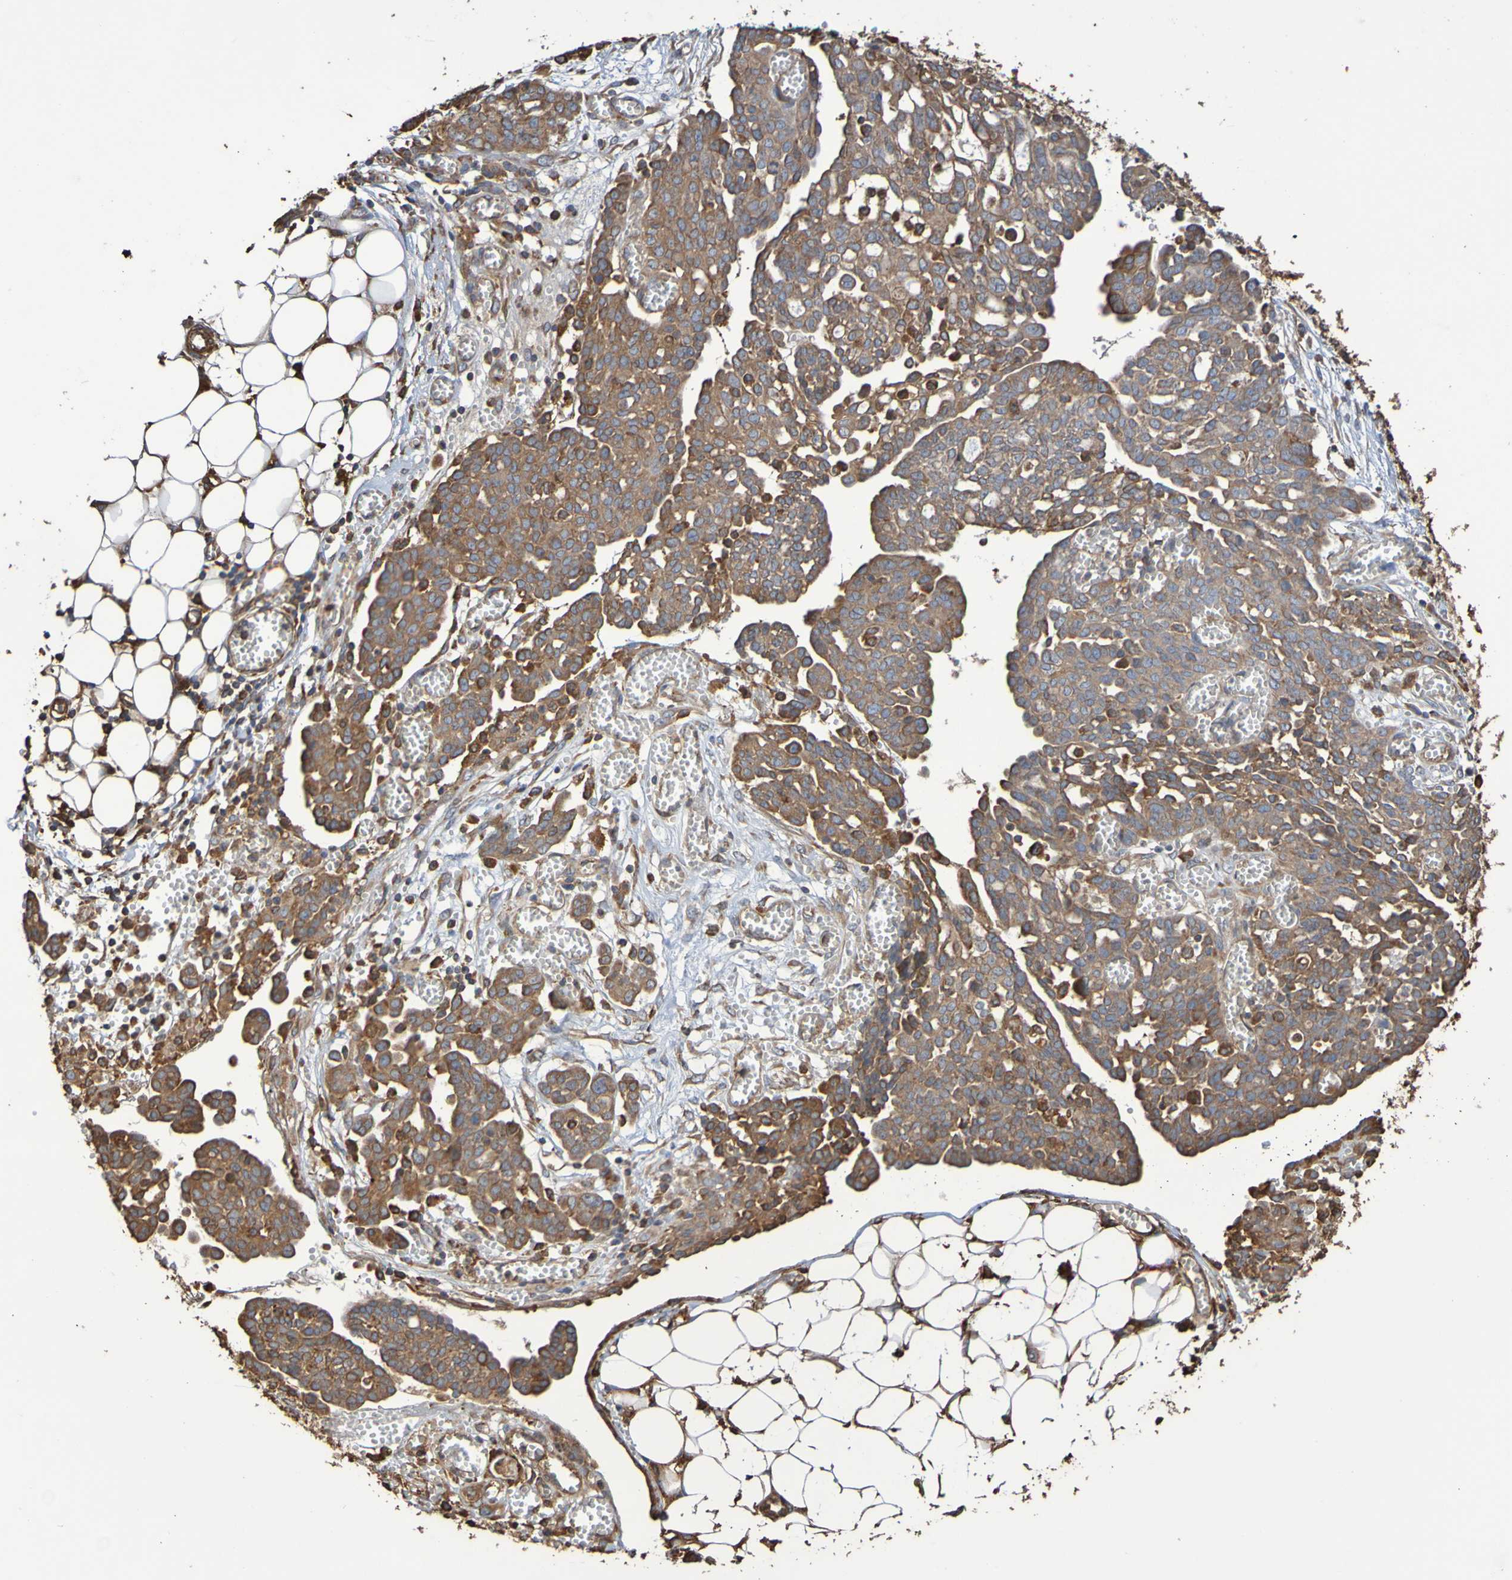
{"staining": {"intensity": "weak", "quantity": "25%-75%", "location": "cytoplasmic/membranous"}, "tissue": "ovarian cancer", "cell_type": "Tumor cells", "image_type": "cancer", "snomed": [{"axis": "morphology", "description": "Cystadenocarcinoma, serous, NOS"}, {"axis": "topography", "description": "Soft tissue"}, {"axis": "topography", "description": "Ovary"}], "caption": "About 25%-75% of tumor cells in human serous cystadenocarcinoma (ovarian) show weak cytoplasmic/membranous protein staining as visualized by brown immunohistochemical staining.", "gene": "RAB11A", "patient": {"sex": "female", "age": 57}}